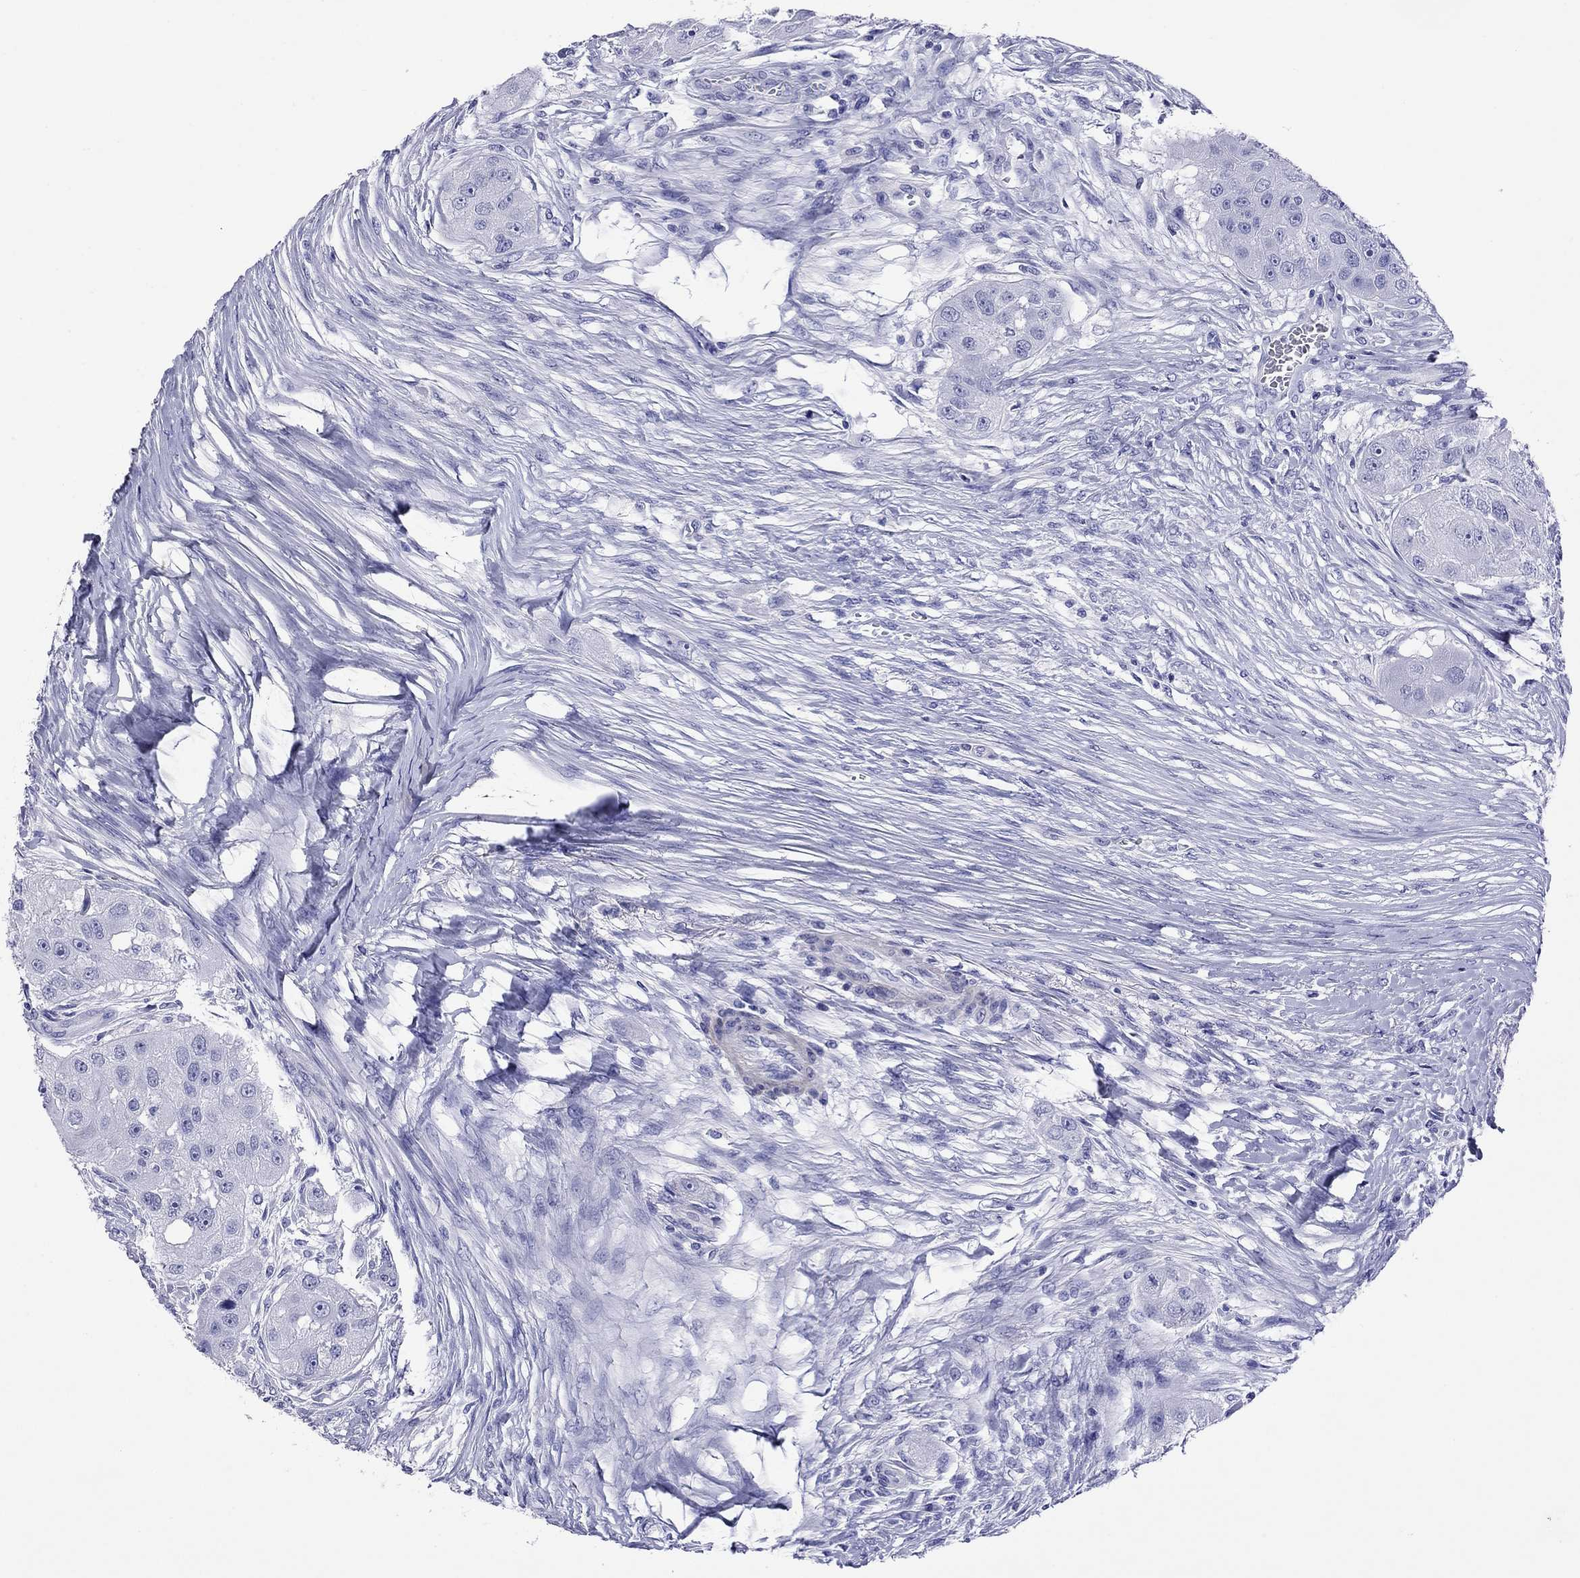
{"staining": {"intensity": "negative", "quantity": "none", "location": "none"}, "tissue": "head and neck cancer", "cell_type": "Tumor cells", "image_type": "cancer", "snomed": [{"axis": "morphology", "description": "Normal tissue, NOS"}, {"axis": "morphology", "description": "Squamous cell carcinoma, NOS"}, {"axis": "topography", "description": "Skeletal muscle"}, {"axis": "topography", "description": "Head-Neck"}], "caption": "DAB immunohistochemical staining of head and neck cancer (squamous cell carcinoma) demonstrates no significant staining in tumor cells. (DAB IHC with hematoxylin counter stain).", "gene": "KIAA2012", "patient": {"sex": "male", "age": 51}}